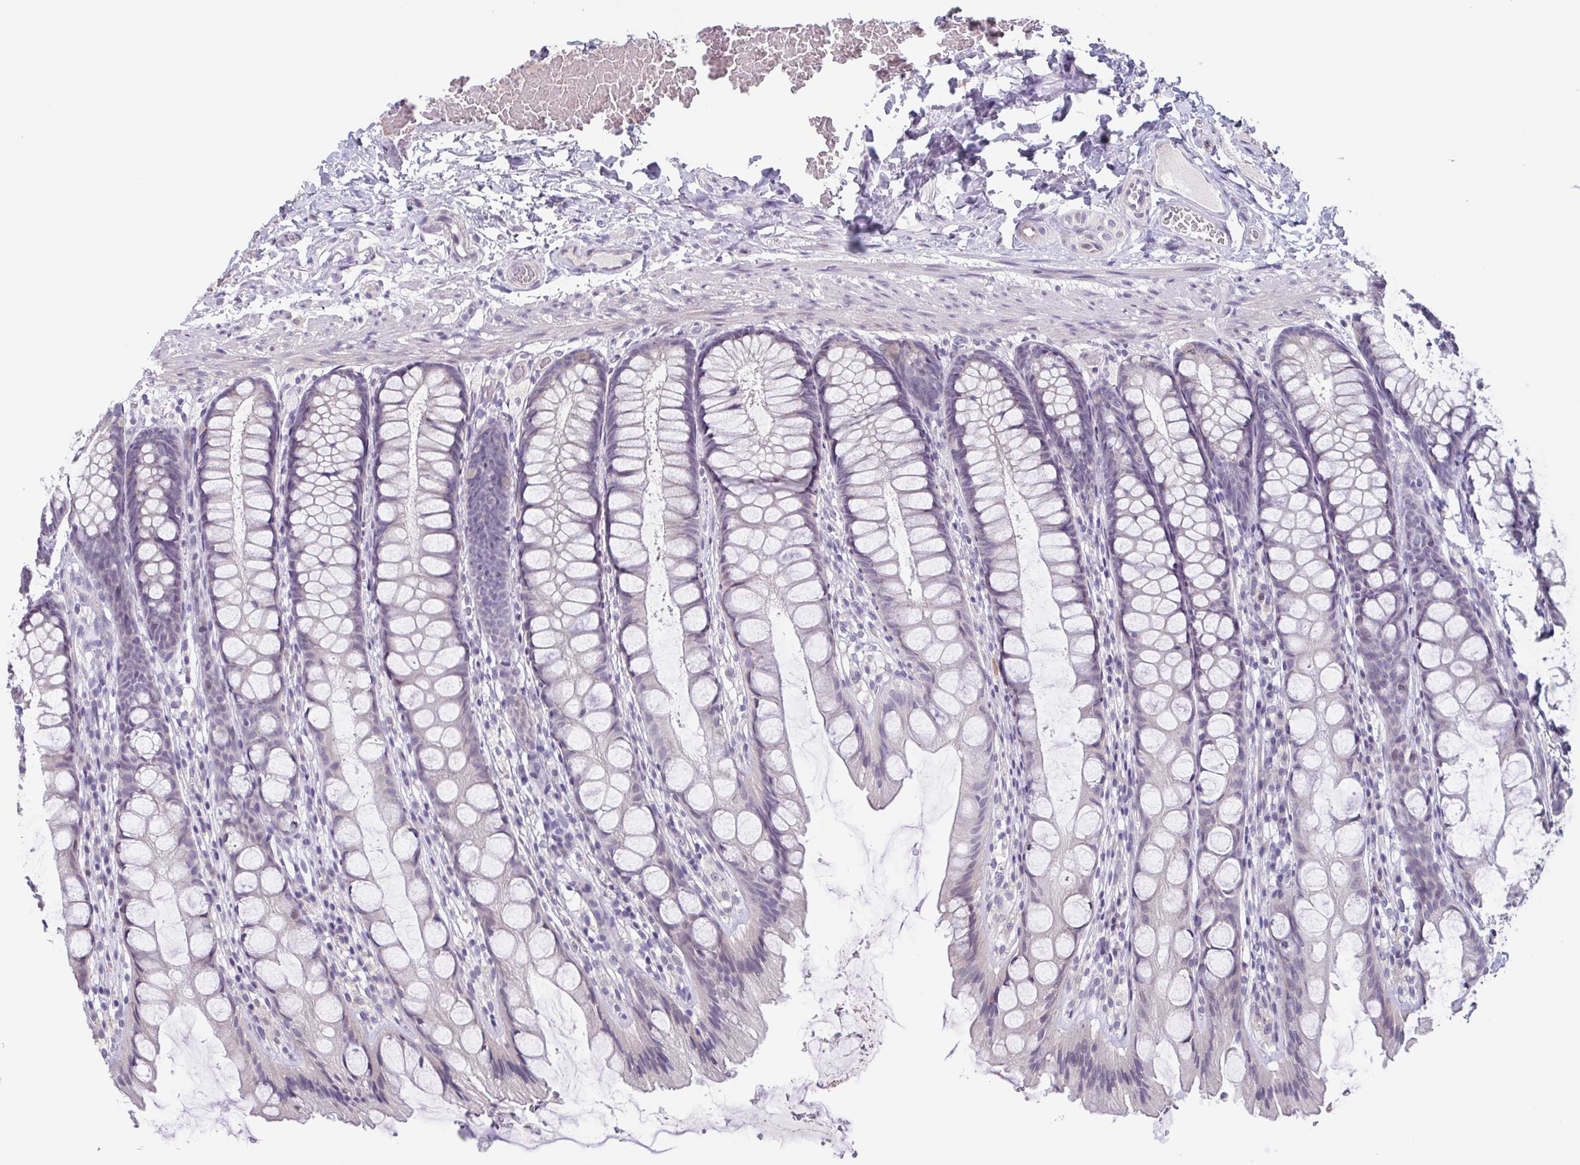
{"staining": {"intensity": "negative", "quantity": "none", "location": "none"}, "tissue": "colon", "cell_type": "Endothelial cells", "image_type": "normal", "snomed": [{"axis": "morphology", "description": "Normal tissue, NOS"}, {"axis": "topography", "description": "Colon"}], "caption": "Unremarkable colon was stained to show a protein in brown. There is no significant positivity in endothelial cells. Brightfield microscopy of immunohistochemistry (IHC) stained with DAB (brown) and hematoxylin (blue), captured at high magnification.", "gene": "GHRL", "patient": {"sex": "male", "age": 47}}